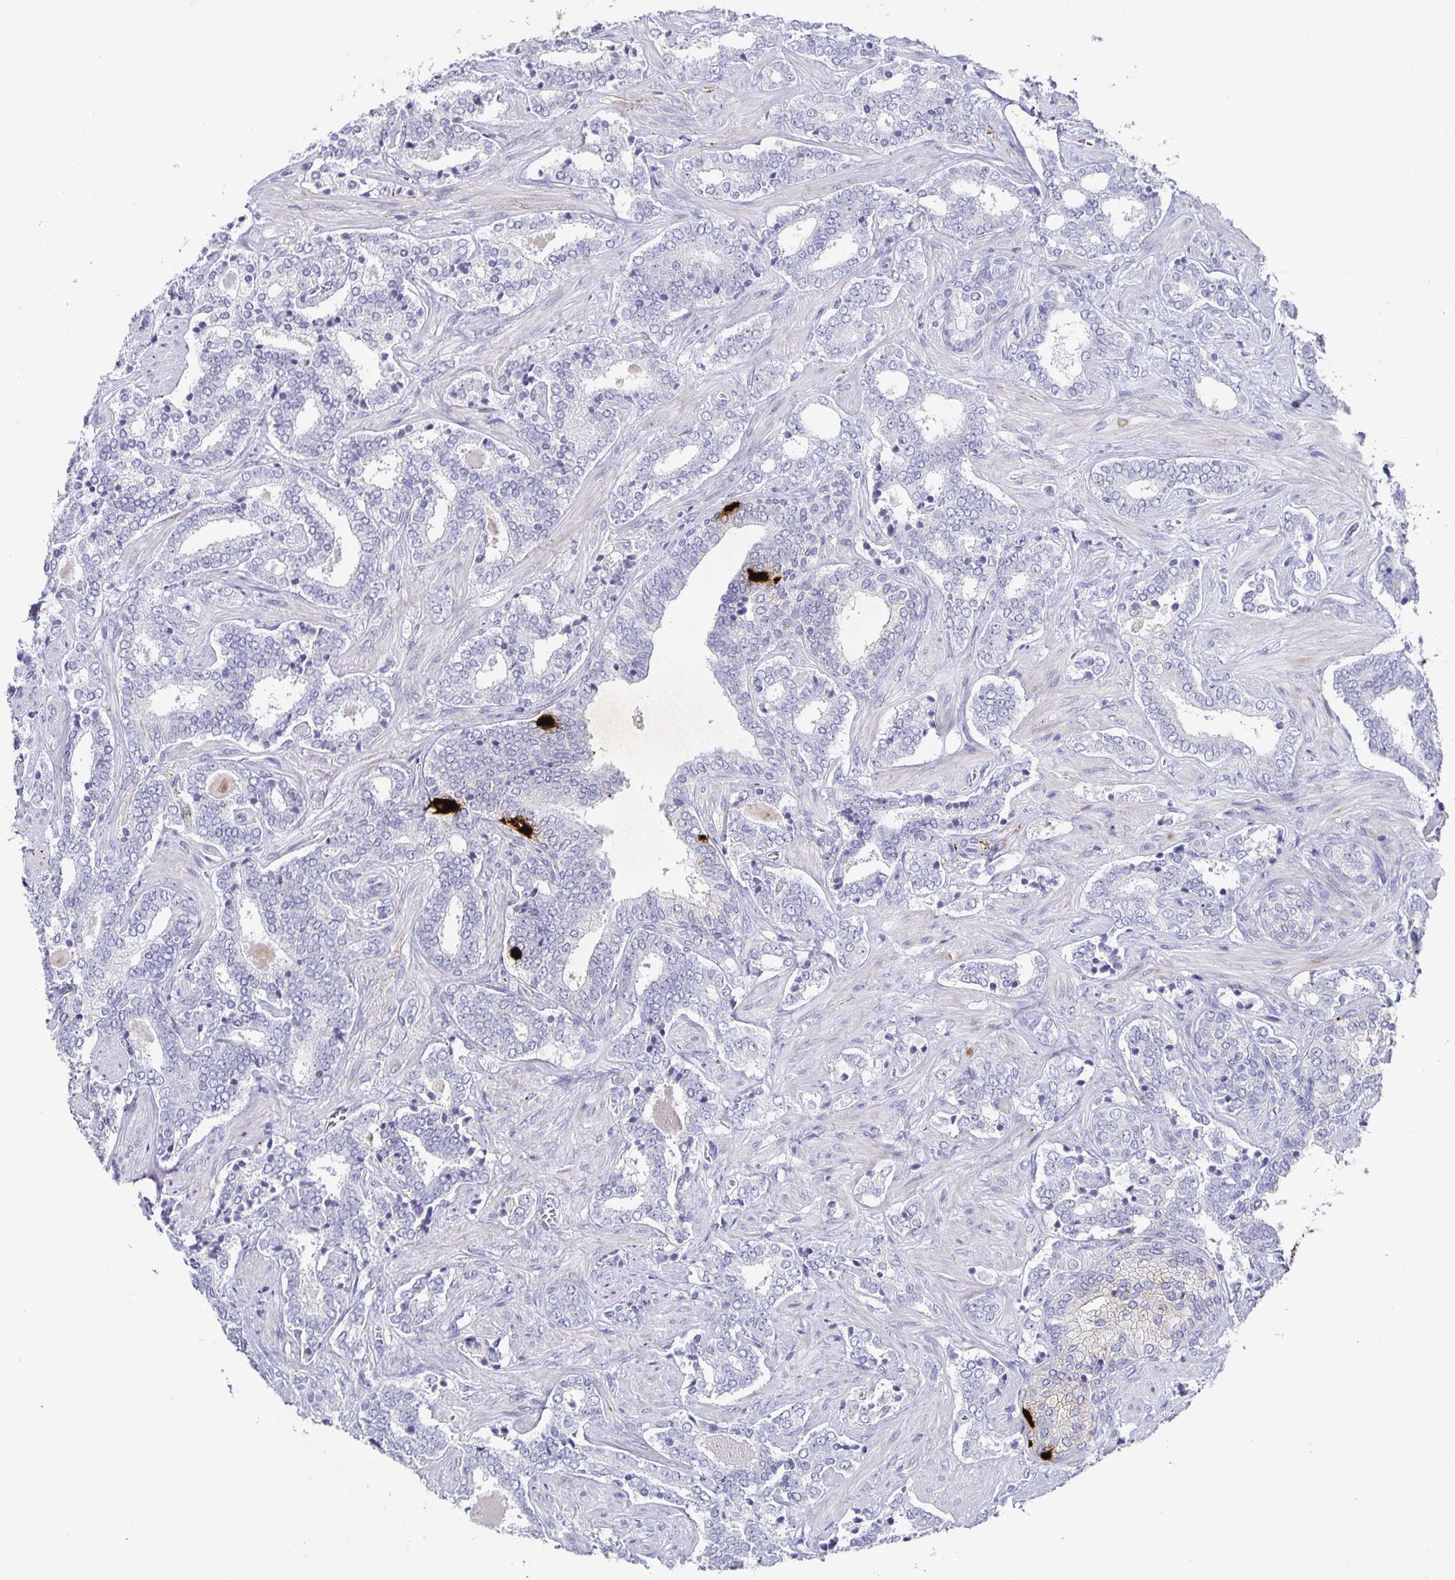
{"staining": {"intensity": "negative", "quantity": "none", "location": "none"}, "tissue": "prostate cancer", "cell_type": "Tumor cells", "image_type": "cancer", "snomed": [{"axis": "morphology", "description": "Adenocarcinoma, High grade"}, {"axis": "topography", "description": "Prostate"}], "caption": "Tumor cells are negative for brown protein staining in prostate high-grade adenocarcinoma.", "gene": "CHGA", "patient": {"sex": "male", "age": 60}}